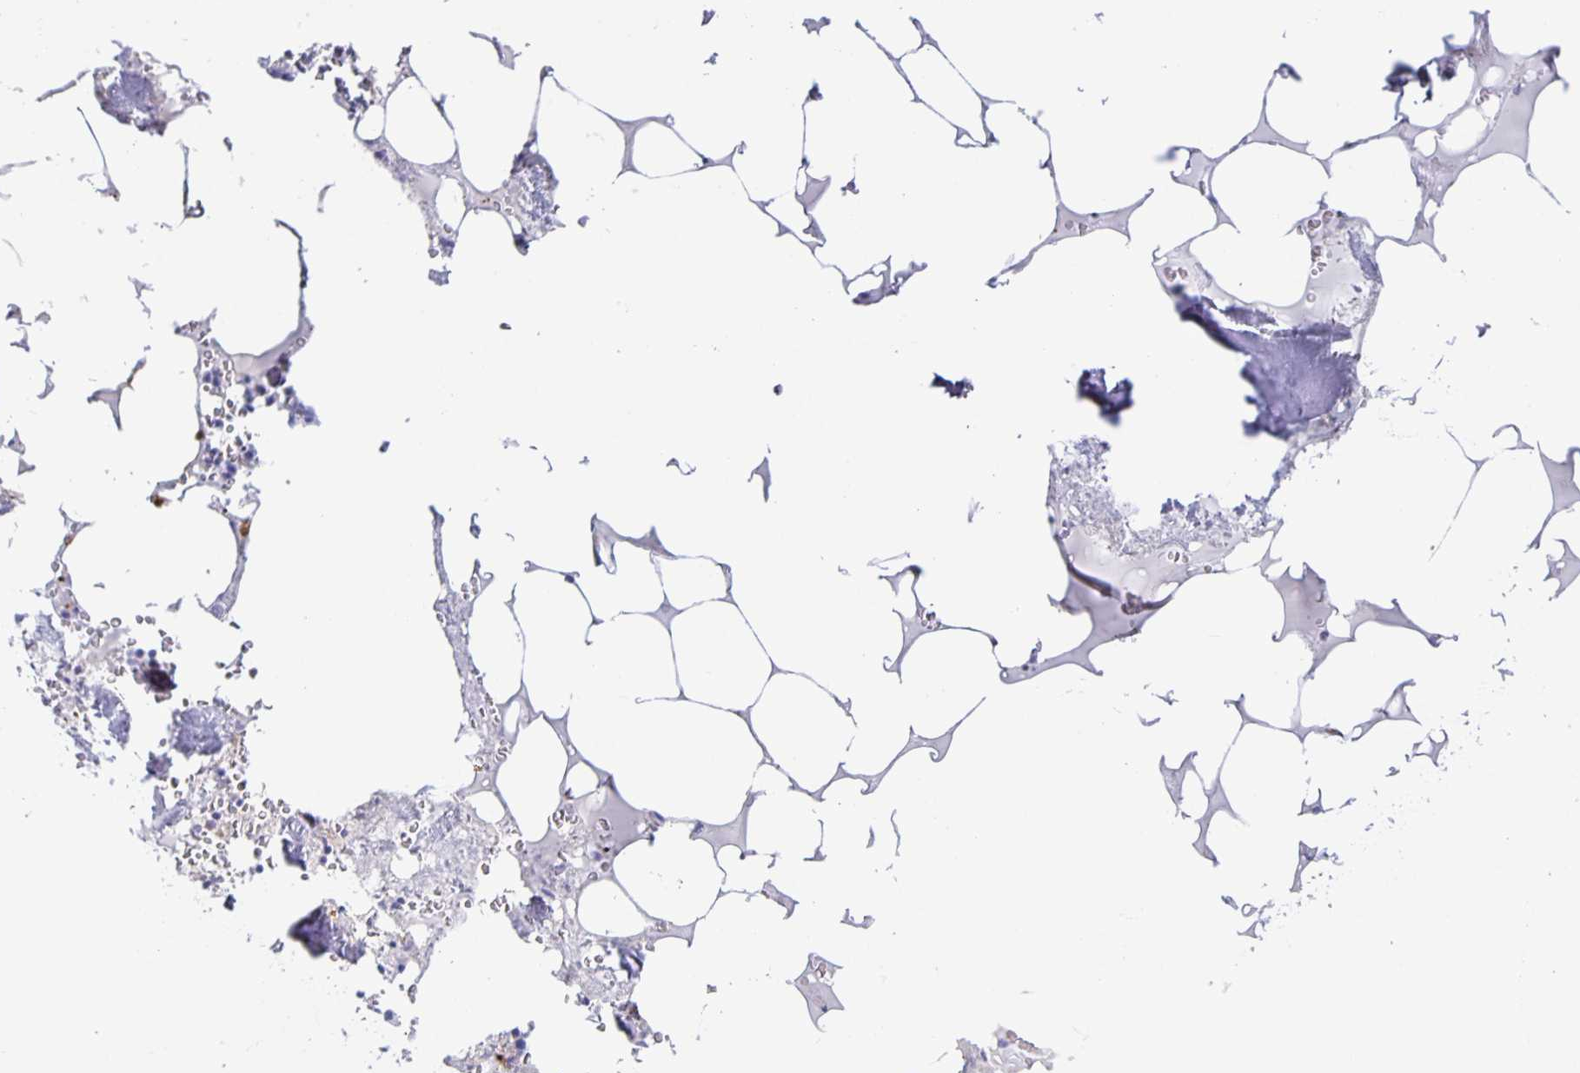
{"staining": {"intensity": "strong", "quantity": "<25%", "location": "cytoplasmic/membranous"}, "tissue": "bone marrow", "cell_type": "Hematopoietic cells", "image_type": "normal", "snomed": [{"axis": "morphology", "description": "Normal tissue, NOS"}, {"axis": "topography", "description": "Bone marrow"}], "caption": "Immunohistochemical staining of benign bone marrow exhibits <25% levels of strong cytoplasmic/membranous protein staining in about <25% of hematopoietic cells. The protein of interest is stained brown, and the nuclei are stained in blue (DAB IHC with brightfield microscopy, high magnification).", "gene": "LIPA", "patient": {"sex": "male", "age": 54}}